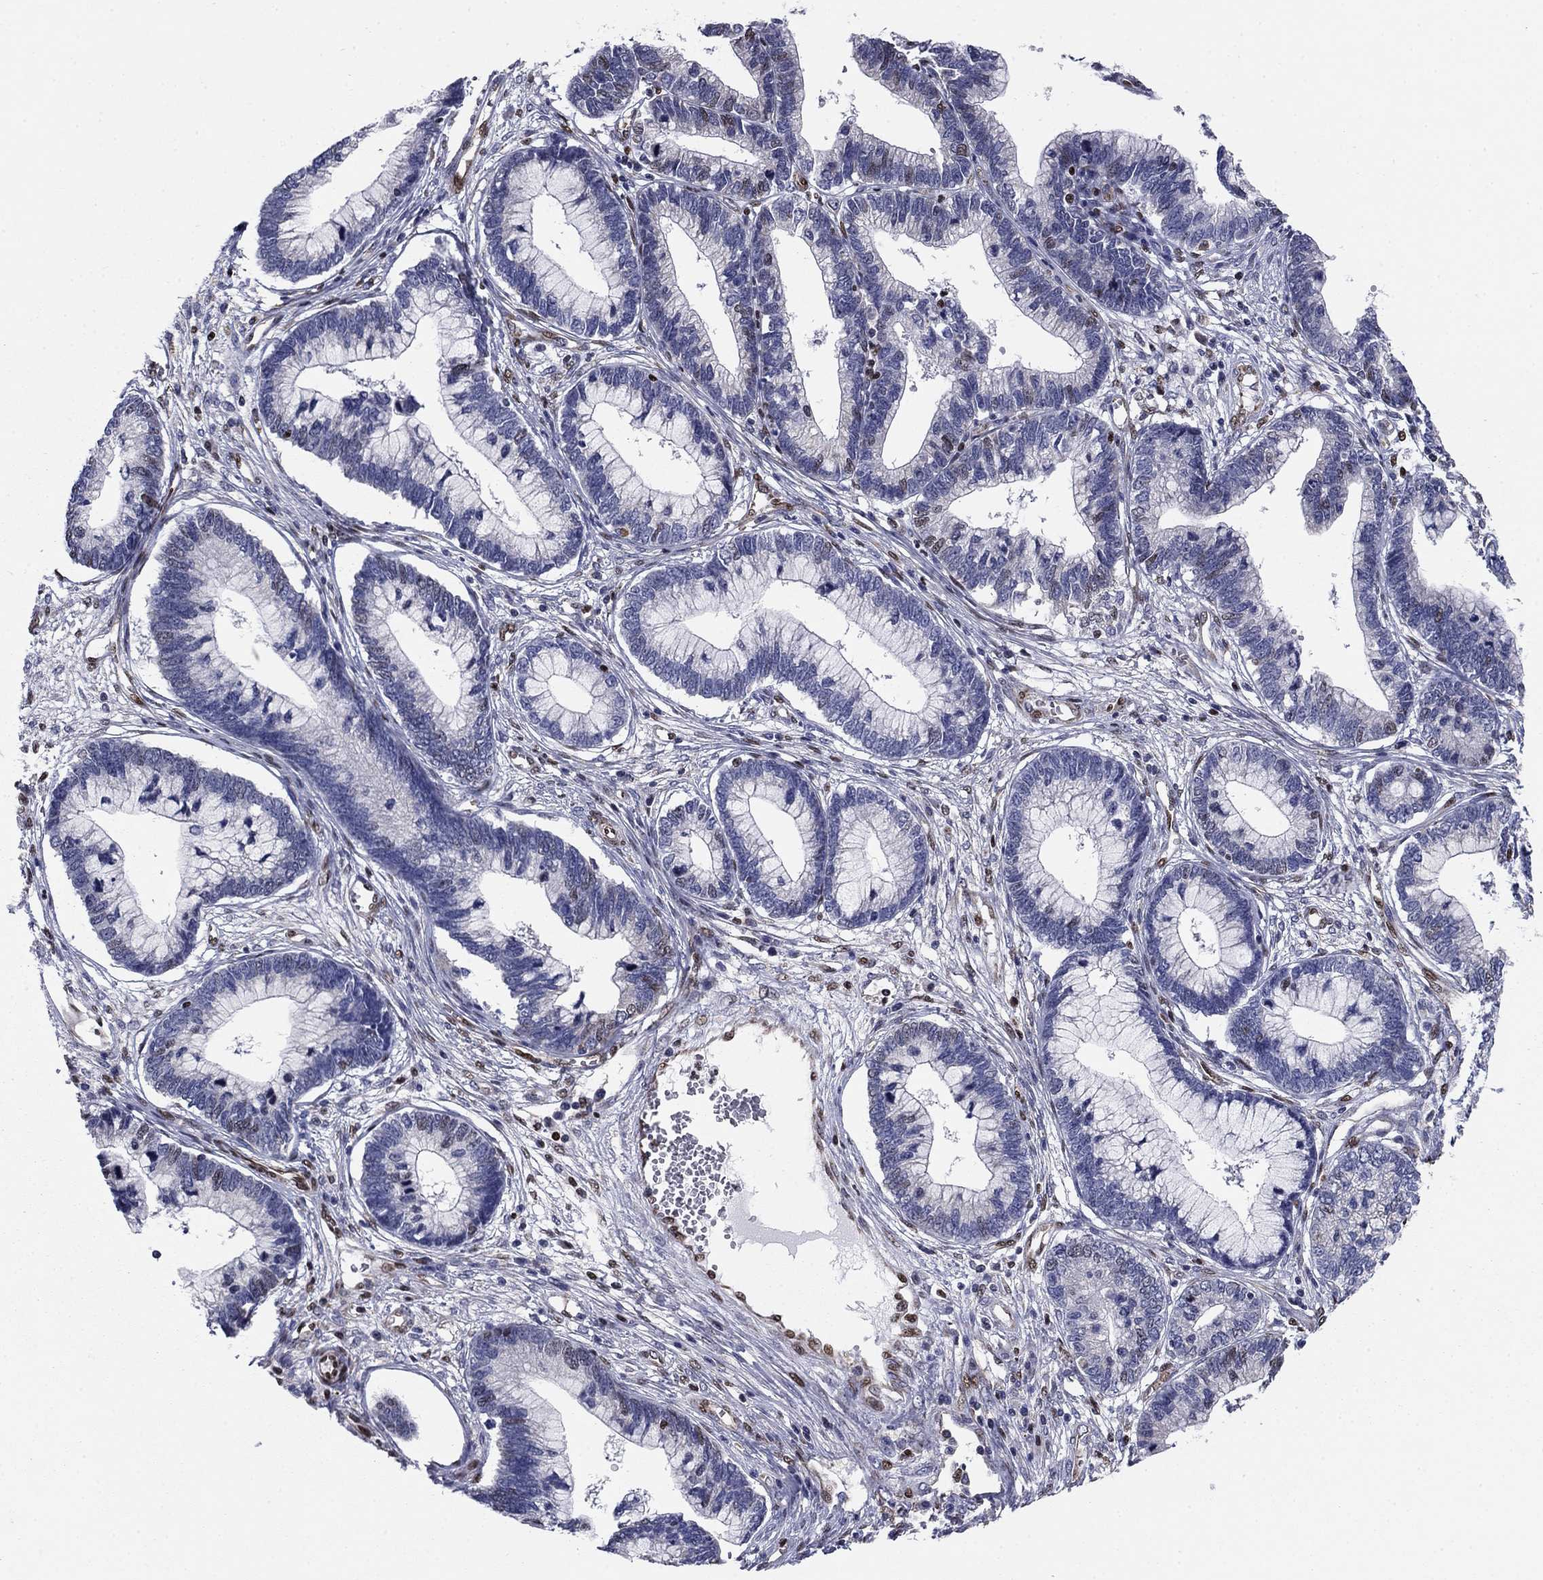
{"staining": {"intensity": "weak", "quantity": "<25%", "location": "nuclear"}, "tissue": "cervical cancer", "cell_type": "Tumor cells", "image_type": "cancer", "snomed": [{"axis": "morphology", "description": "Adenocarcinoma, NOS"}, {"axis": "topography", "description": "Cervix"}], "caption": "Immunohistochemistry photomicrograph of neoplastic tissue: adenocarcinoma (cervical) stained with DAB (3,3'-diaminobenzidine) reveals no significant protein positivity in tumor cells. Nuclei are stained in blue.", "gene": "N4BP2", "patient": {"sex": "female", "age": 44}}